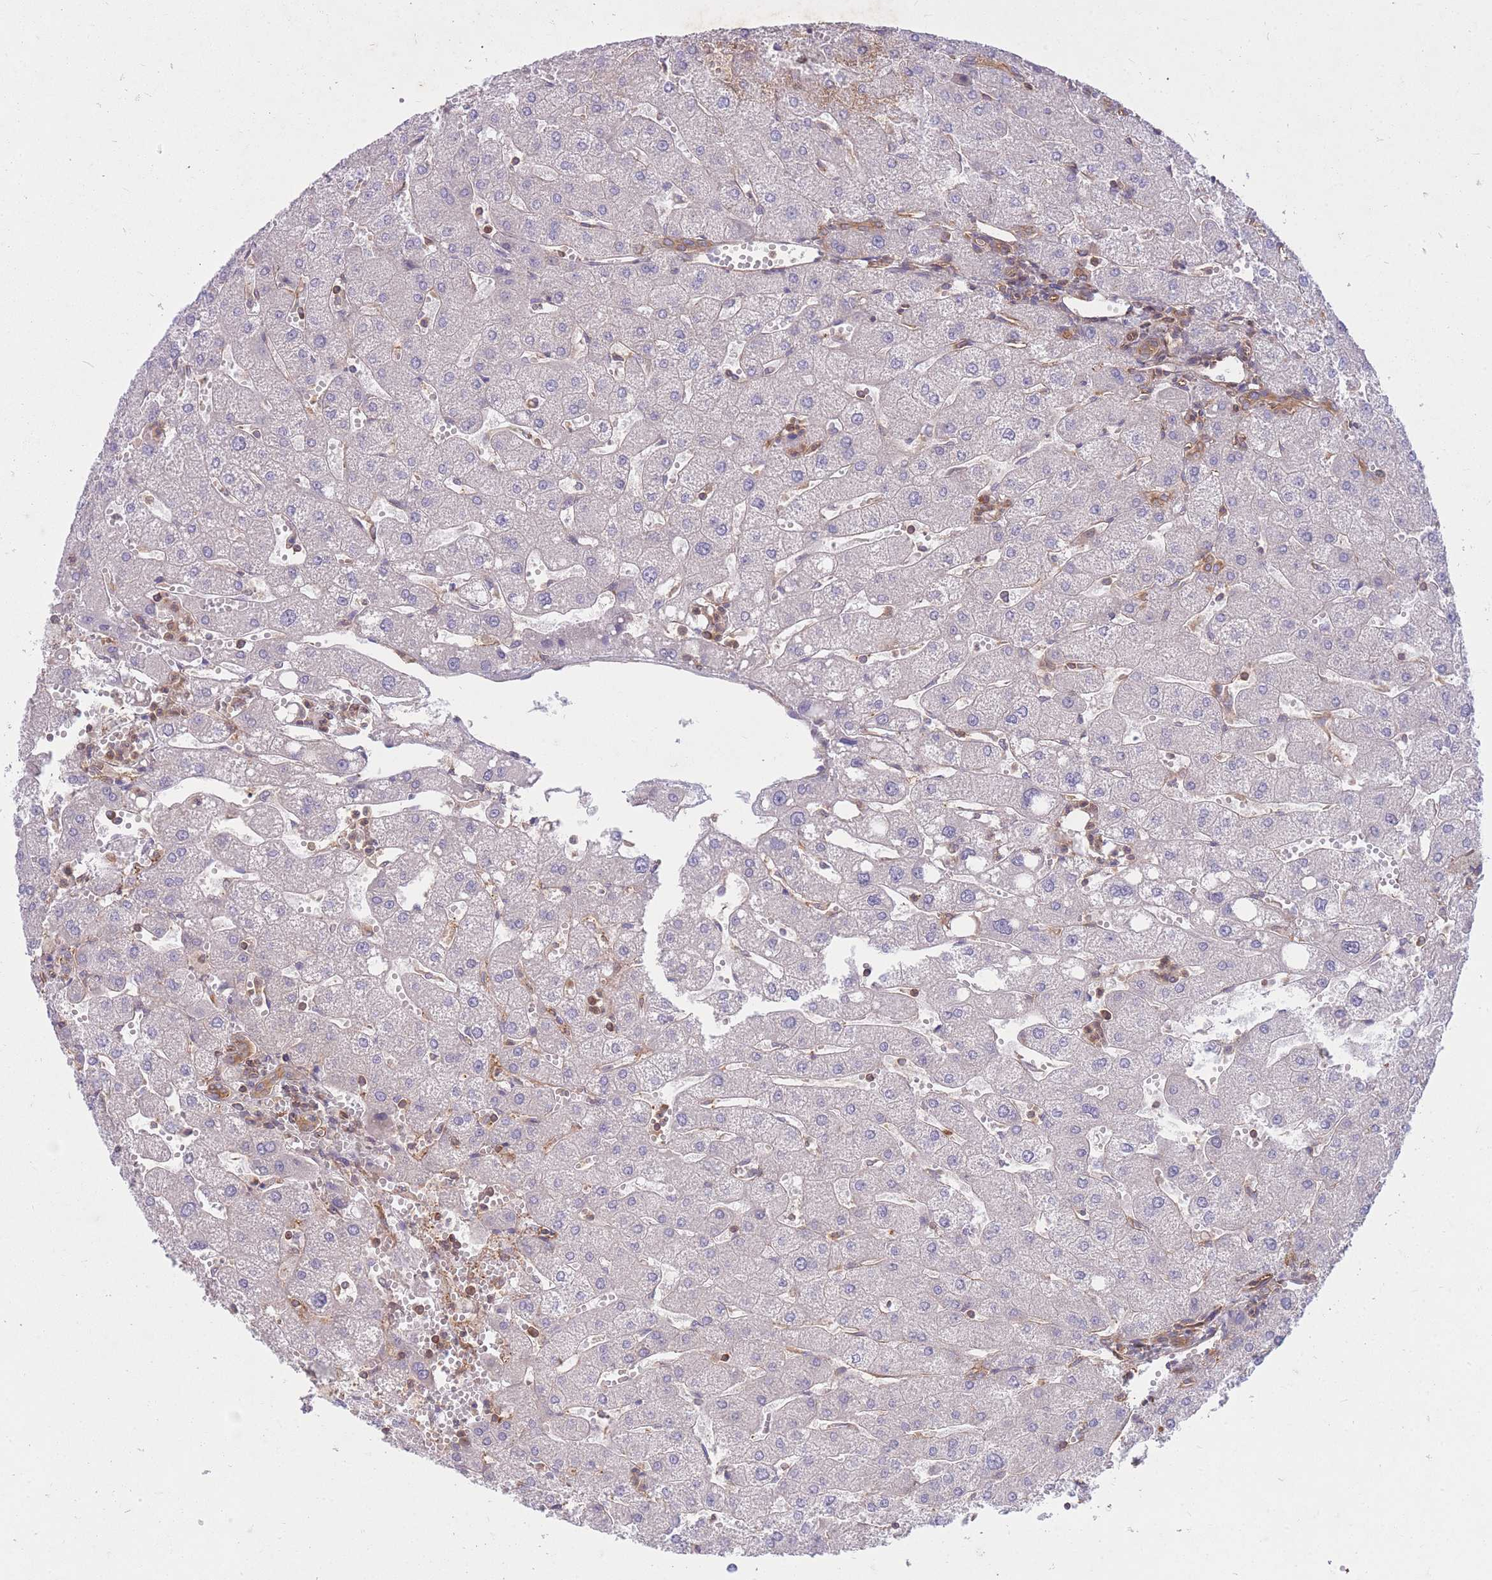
{"staining": {"intensity": "weak", "quantity": "25%-75%", "location": "cytoplasmic/membranous"}, "tissue": "liver", "cell_type": "Cholangiocytes", "image_type": "normal", "snomed": [{"axis": "morphology", "description": "Normal tissue, NOS"}, {"axis": "topography", "description": "Liver"}], "caption": "Brown immunohistochemical staining in unremarkable human liver reveals weak cytoplasmic/membranous positivity in about 25%-75% of cholangiocytes. (Stains: DAB (3,3'-diaminobenzidine) in brown, nuclei in blue, Microscopy: brightfield microscopy at high magnification).", "gene": "GGA1", "patient": {"sex": "male", "age": 67}}